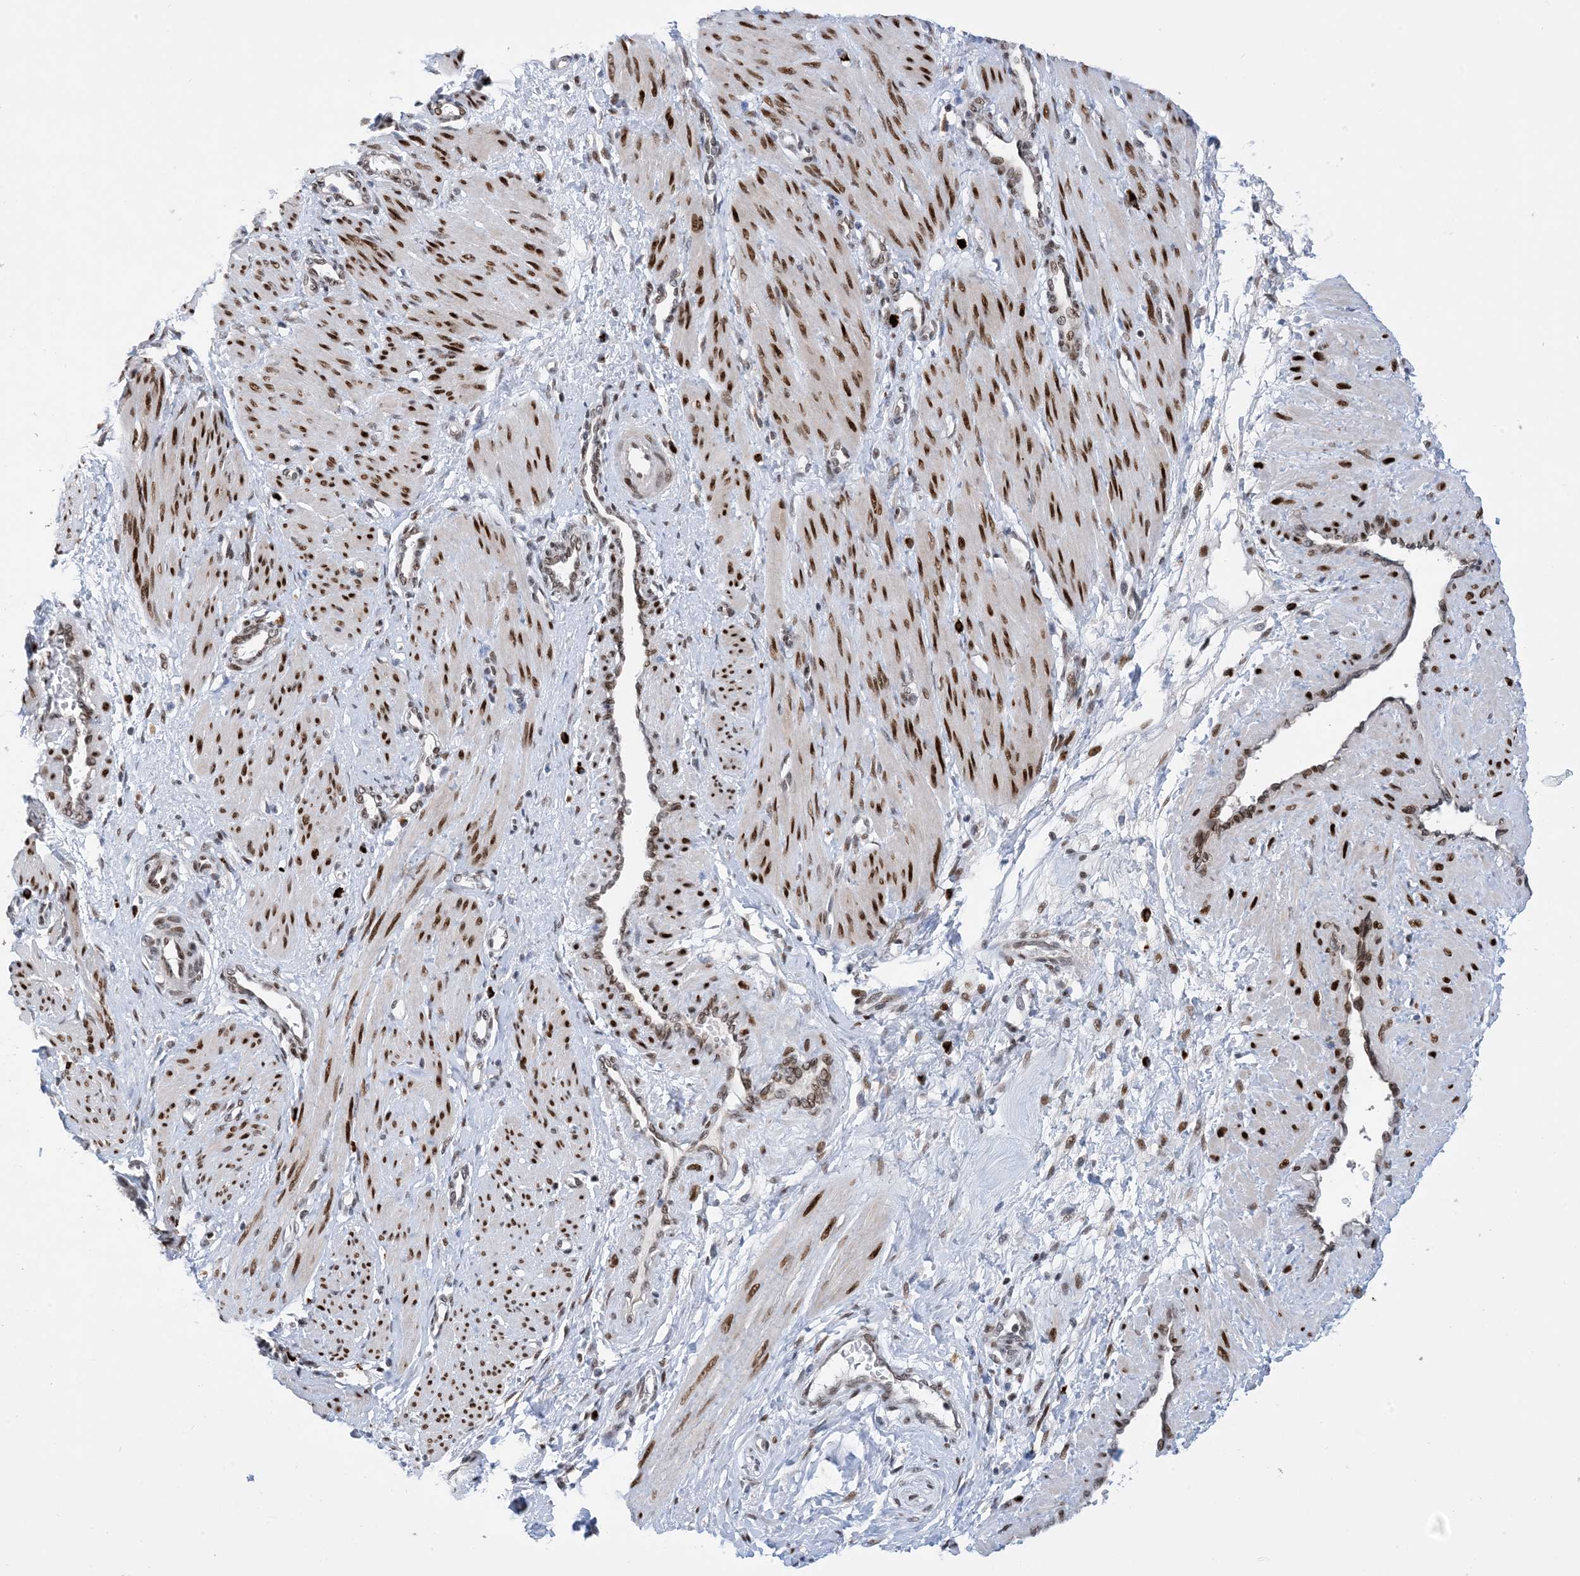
{"staining": {"intensity": "strong", "quantity": ">75%", "location": "nuclear"}, "tissue": "smooth muscle", "cell_type": "Smooth muscle cells", "image_type": "normal", "snomed": [{"axis": "morphology", "description": "Normal tissue, NOS"}, {"axis": "topography", "description": "Endometrium"}], "caption": "Protein expression analysis of unremarkable human smooth muscle reveals strong nuclear staining in about >75% of smooth muscle cells. The staining was performed using DAB (3,3'-diaminobenzidine), with brown indicating positive protein expression. Nuclei are stained blue with hematoxylin.", "gene": "TSPYL1", "patient": {"sex": "female", "age": 33}}